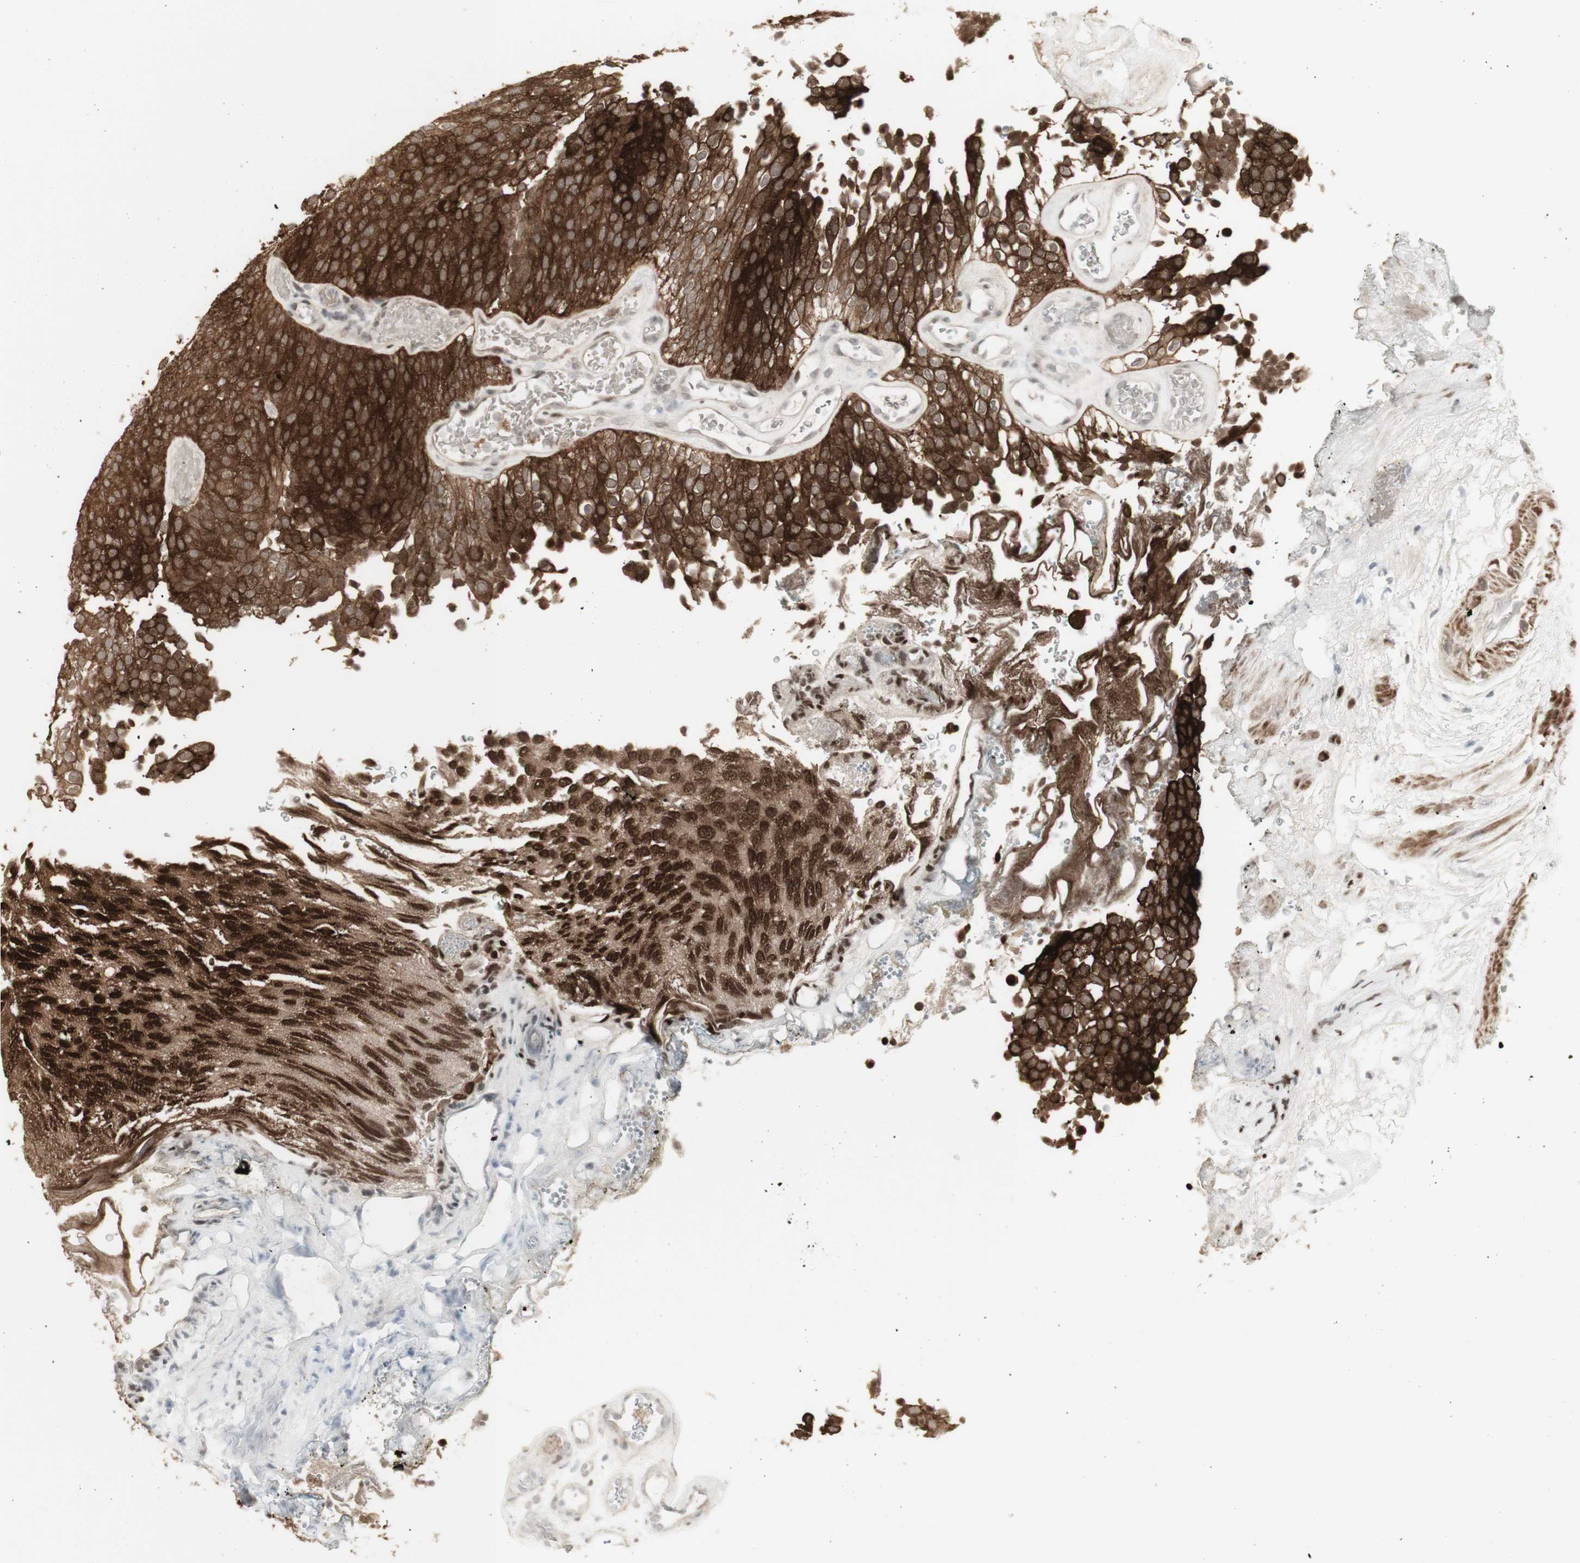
{"staining": {"intensity": "strong", "quantity": ">75%", "location": "cytoplasmic/membranous,nuclear"}, "tissue": "urothelial cancer", "cell_type": "Tumor cells", "image_type": "cancer", "snomed": [{"axis": "morphology", "description": "Urothelial carcinoma, Low grade"}, {"axis": "topography", "description": "Urinary bladder"}], "caption": "Immunohistochemistry of low-grade urothelial carcinoma displays high levels of strong cytoplasmic/membranous and nuclear expression in approximately >75% of tumor cells. (Brightfield microscopy of DAB IHC at high magnification).", "gene": "C1orf116", "patient": {"sex": "male", "age": 78}}